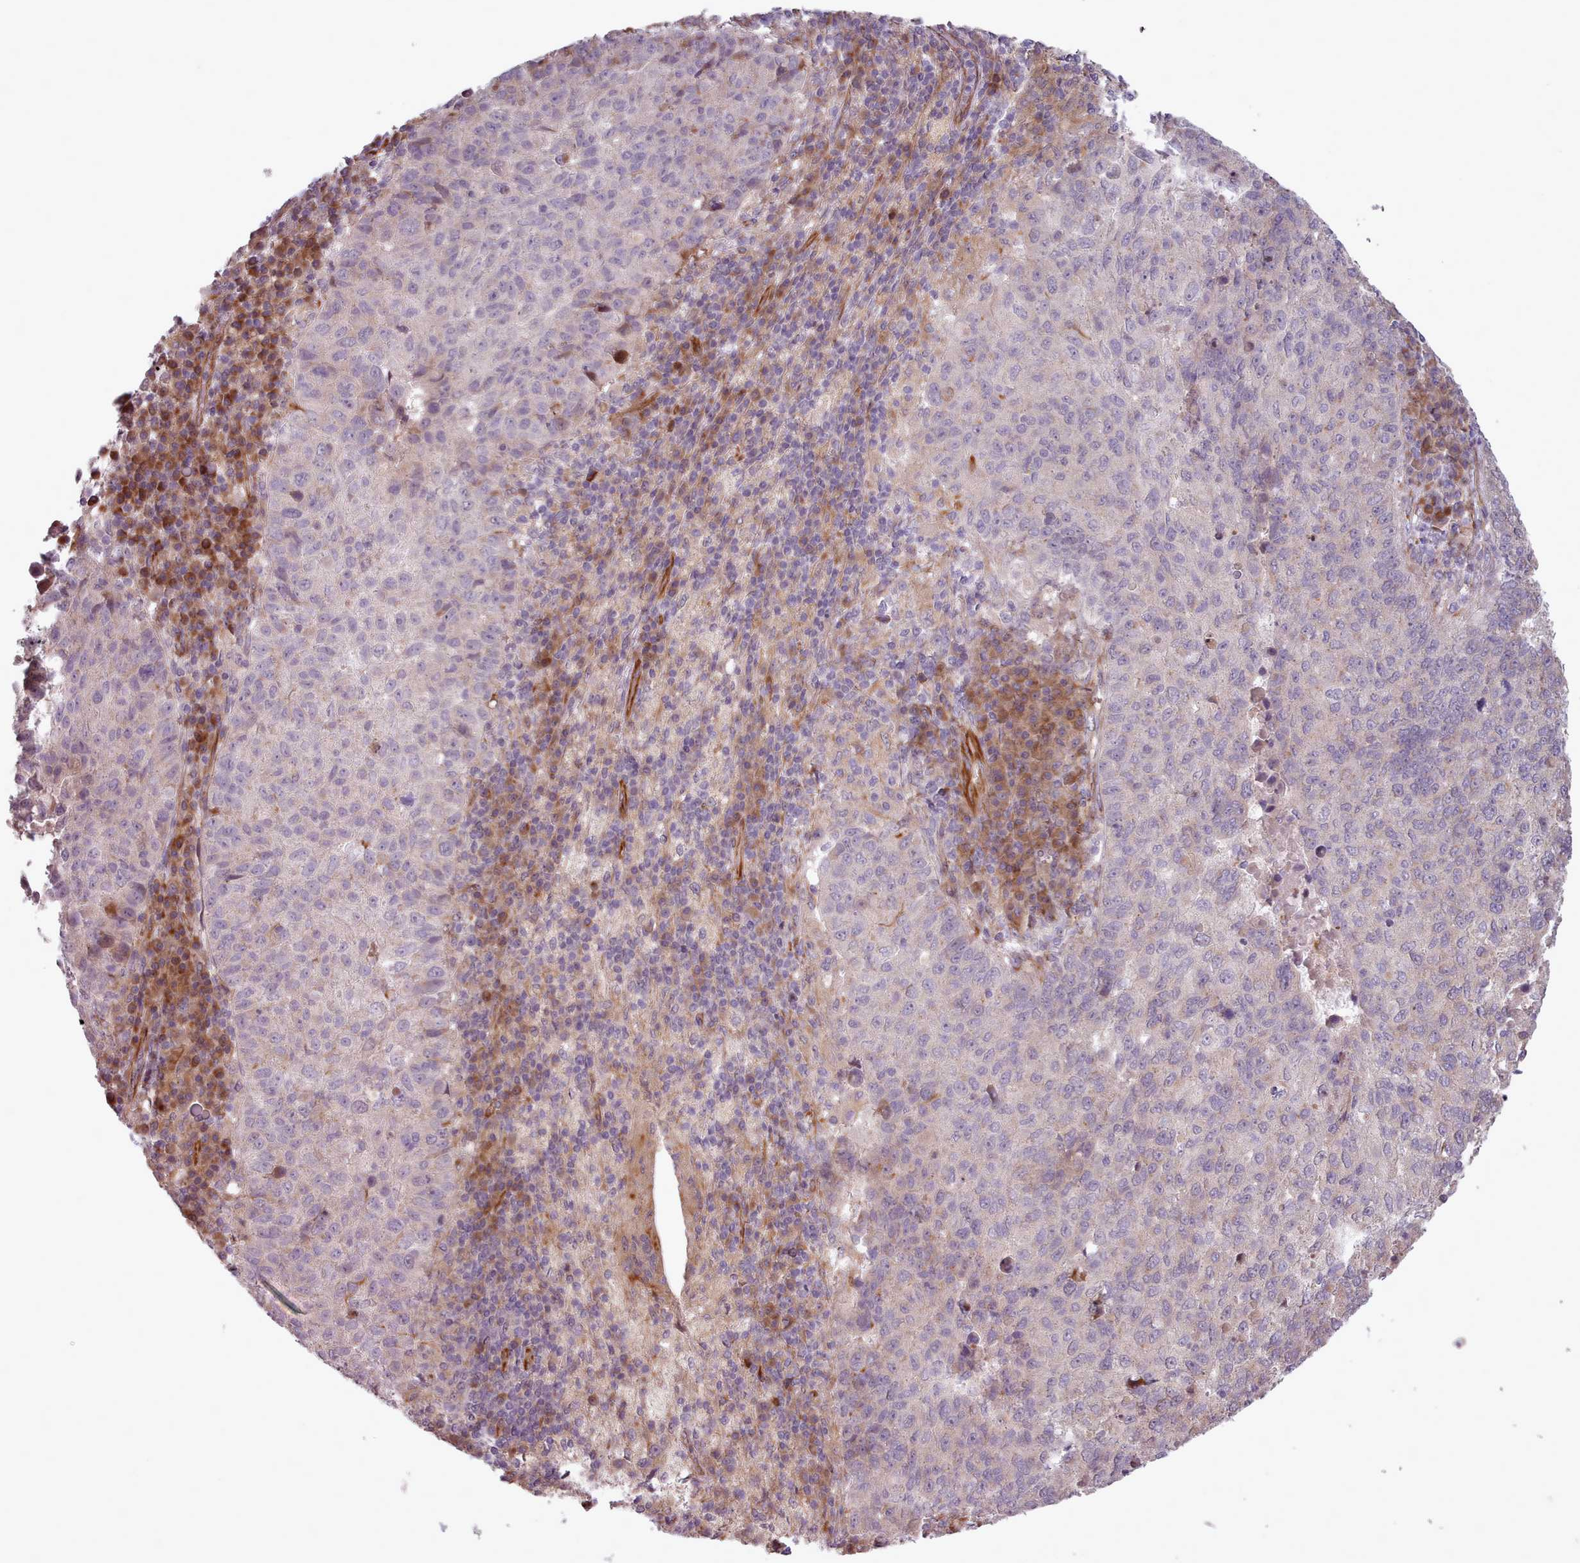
{"staining": {"intensity": "negative", "quantity": "none", "location": "none"}, "tissue": "lung cancer", "cell_type": "Tumor cells", "image_type": "cancer", "snomed": [{"axis": "morphology", "description": "Squamous cell carcinoma, NOS"}, {"axis": "topography", "description": "Lung"}], "caption": "Protein analysis of lung cancer (squamous cell carcinoma) shows no significant expression in tumor cells. (Immunohistochemistry (ihc), brightfield microscopy, high magnification).", "gene": "GBGT1", "patient": {"sex": "male", "age": 73}}